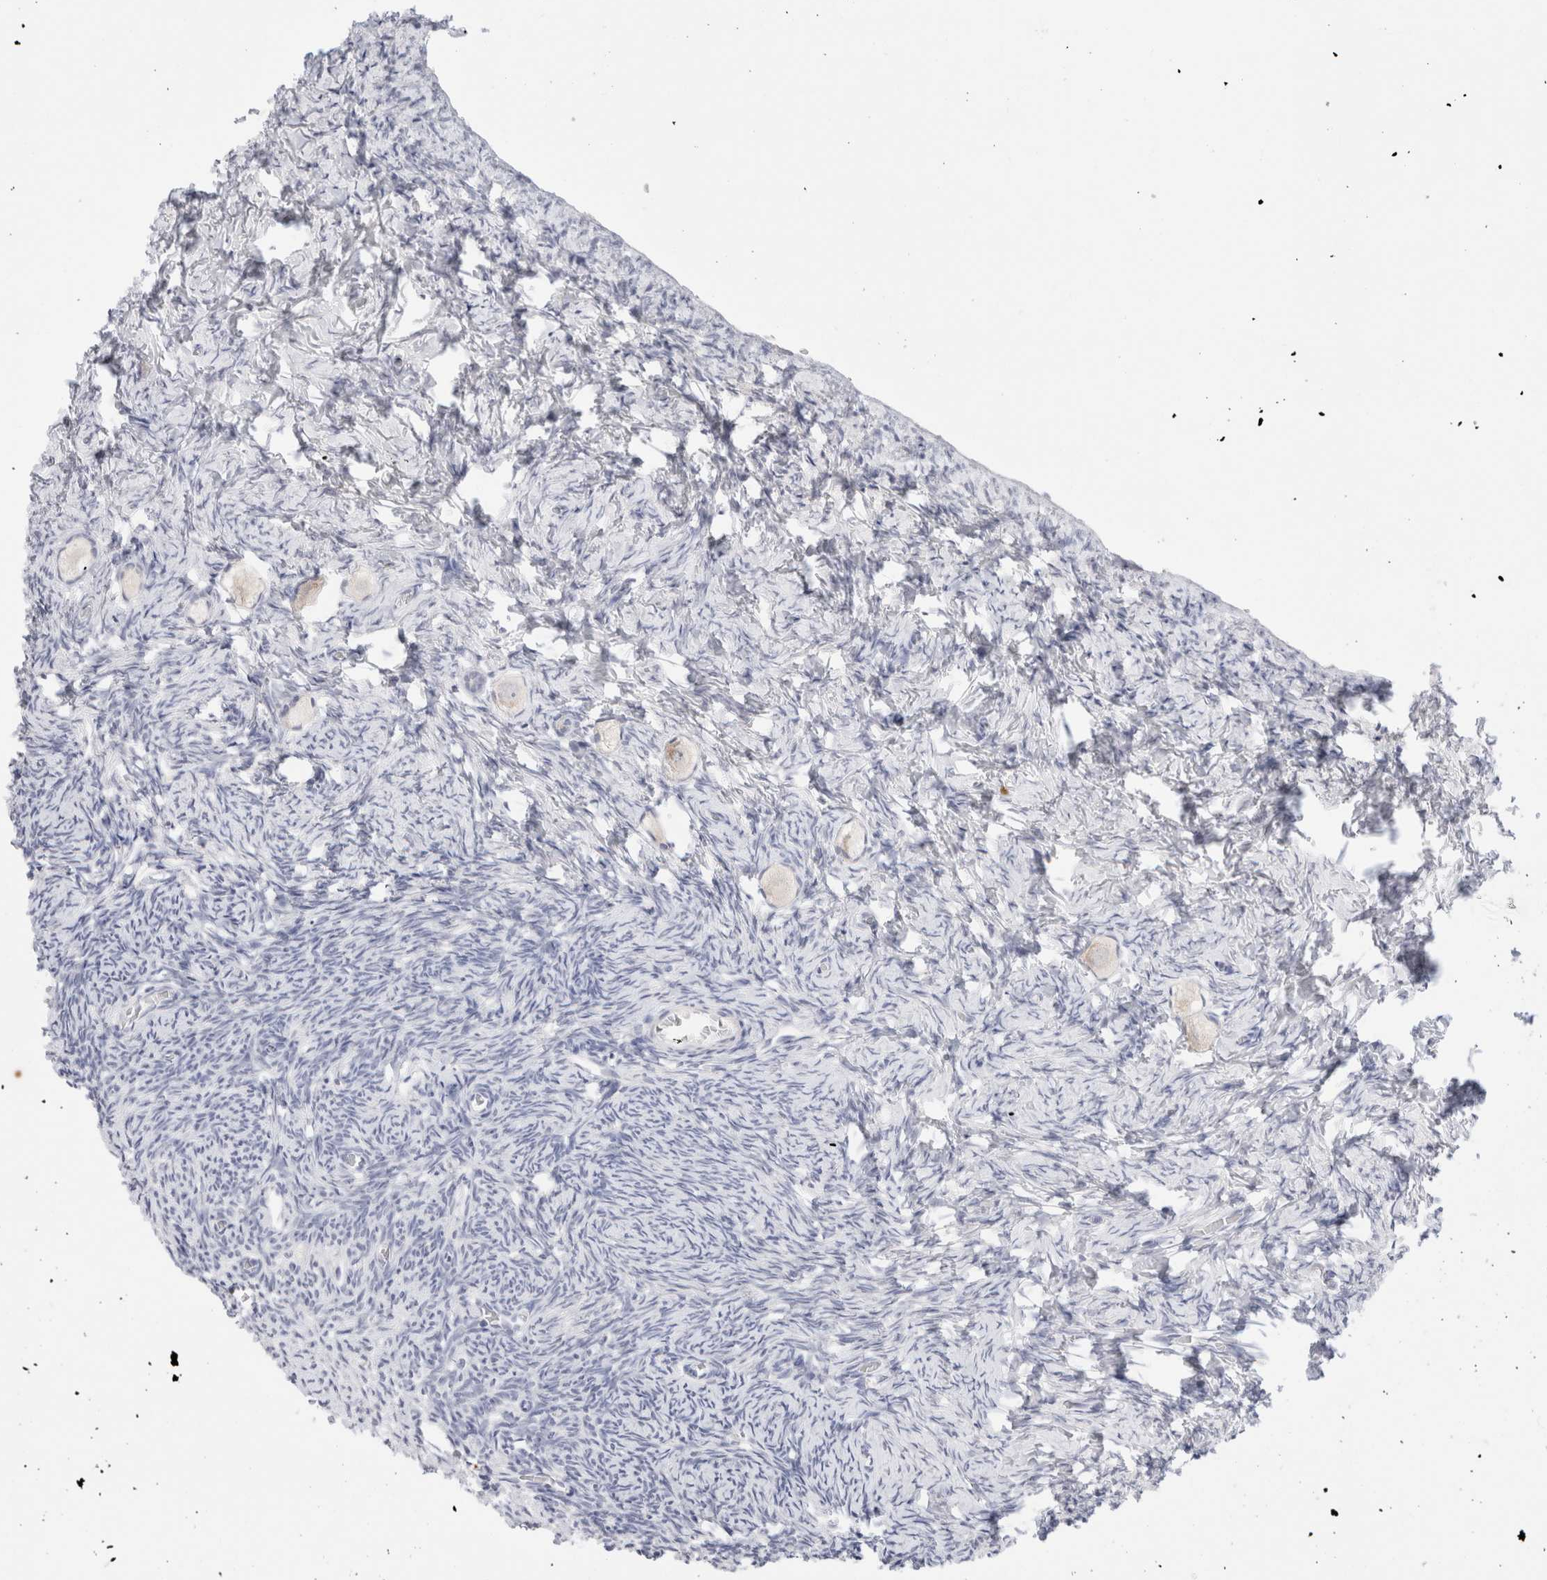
{"staining": {"intensity": "negative", "quantity": "none", "location": "none"}, "tissue": "ovary", "cell_type": "Follicle cells", "image_type": "normal", "snomed": [{"axis": "morphology", "description": "Normal tissue, NOS"}, {"axis": "topography", "description": "Ovary"}], "caption": "This photomicrograph is of benign ovary stained with immunohistochemistry (IHC) to label a protein in brown with the nuclei are counter-stained blue. There is no expression in follicle cells. The staining was performed using DAB (3,3'-diaminobenzidine) to visualize the protein expression in brown, while the nuclei were stained in blue with hematoxylin (Magnification: 20x).", "gene": "ADAM30", "patient": {"sex": "female", "age": 27}}